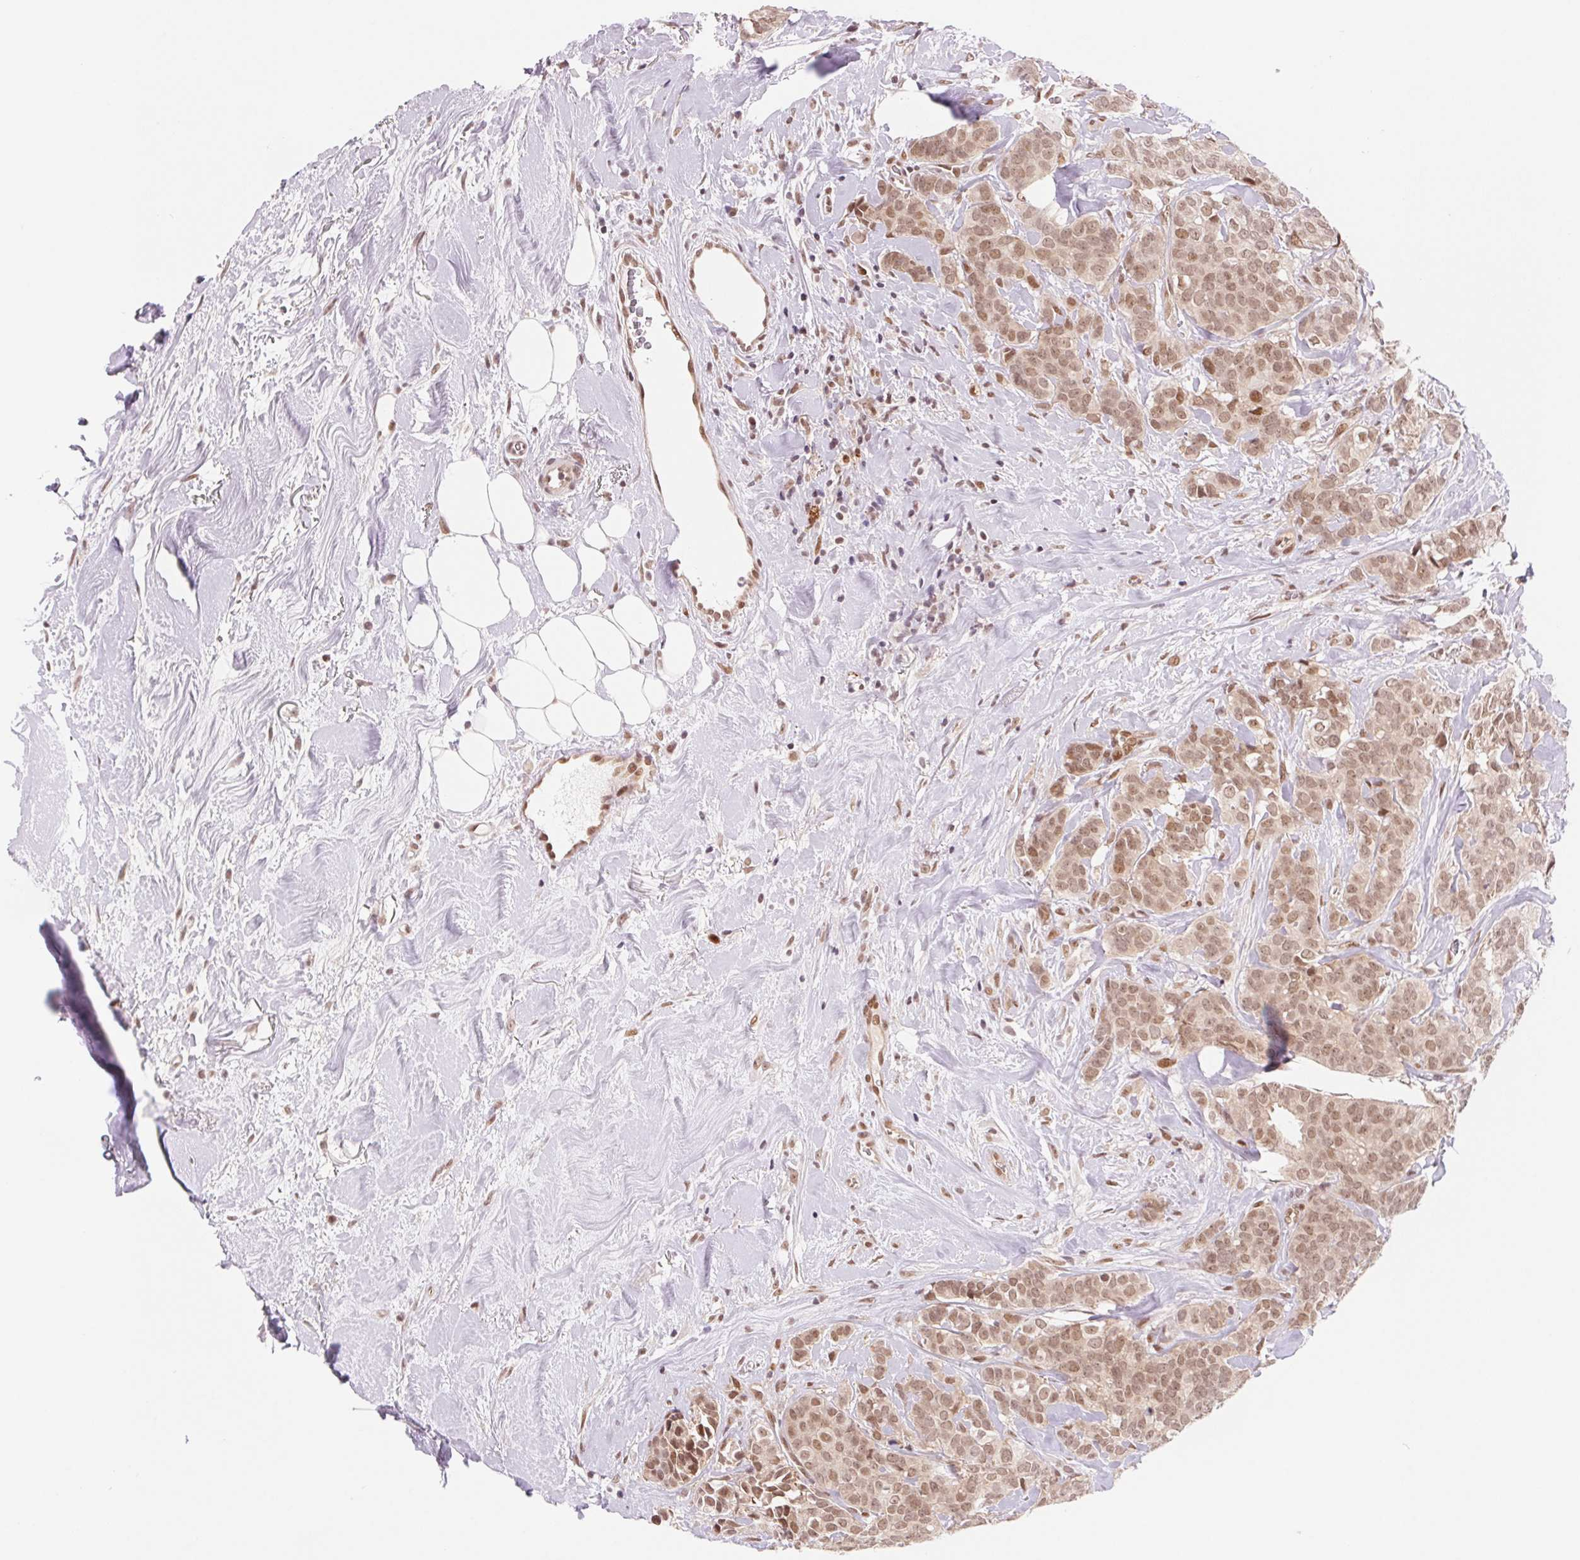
{"staining": {"intensity": "moderate", "quantity": ">75%", "location": "cytoplasmic/membranous,nuclear"}, "tissue": "breast cancer", "cell_type": "Tumor cells", "image_type": "cancer", "snomed": [{"axis": "morphology", "description": "Duct carcinoma"}, {"axis": "topography", "description": "Breast"}], "caption": "Protein staining shows moderate cytoplasmic/membranous and nuclear positivity in approximately >75% of tumor cells in breast intraductal carcinoma.", "gene": "DNAJB6", "patient": {"sex": "female", "age": 84}}